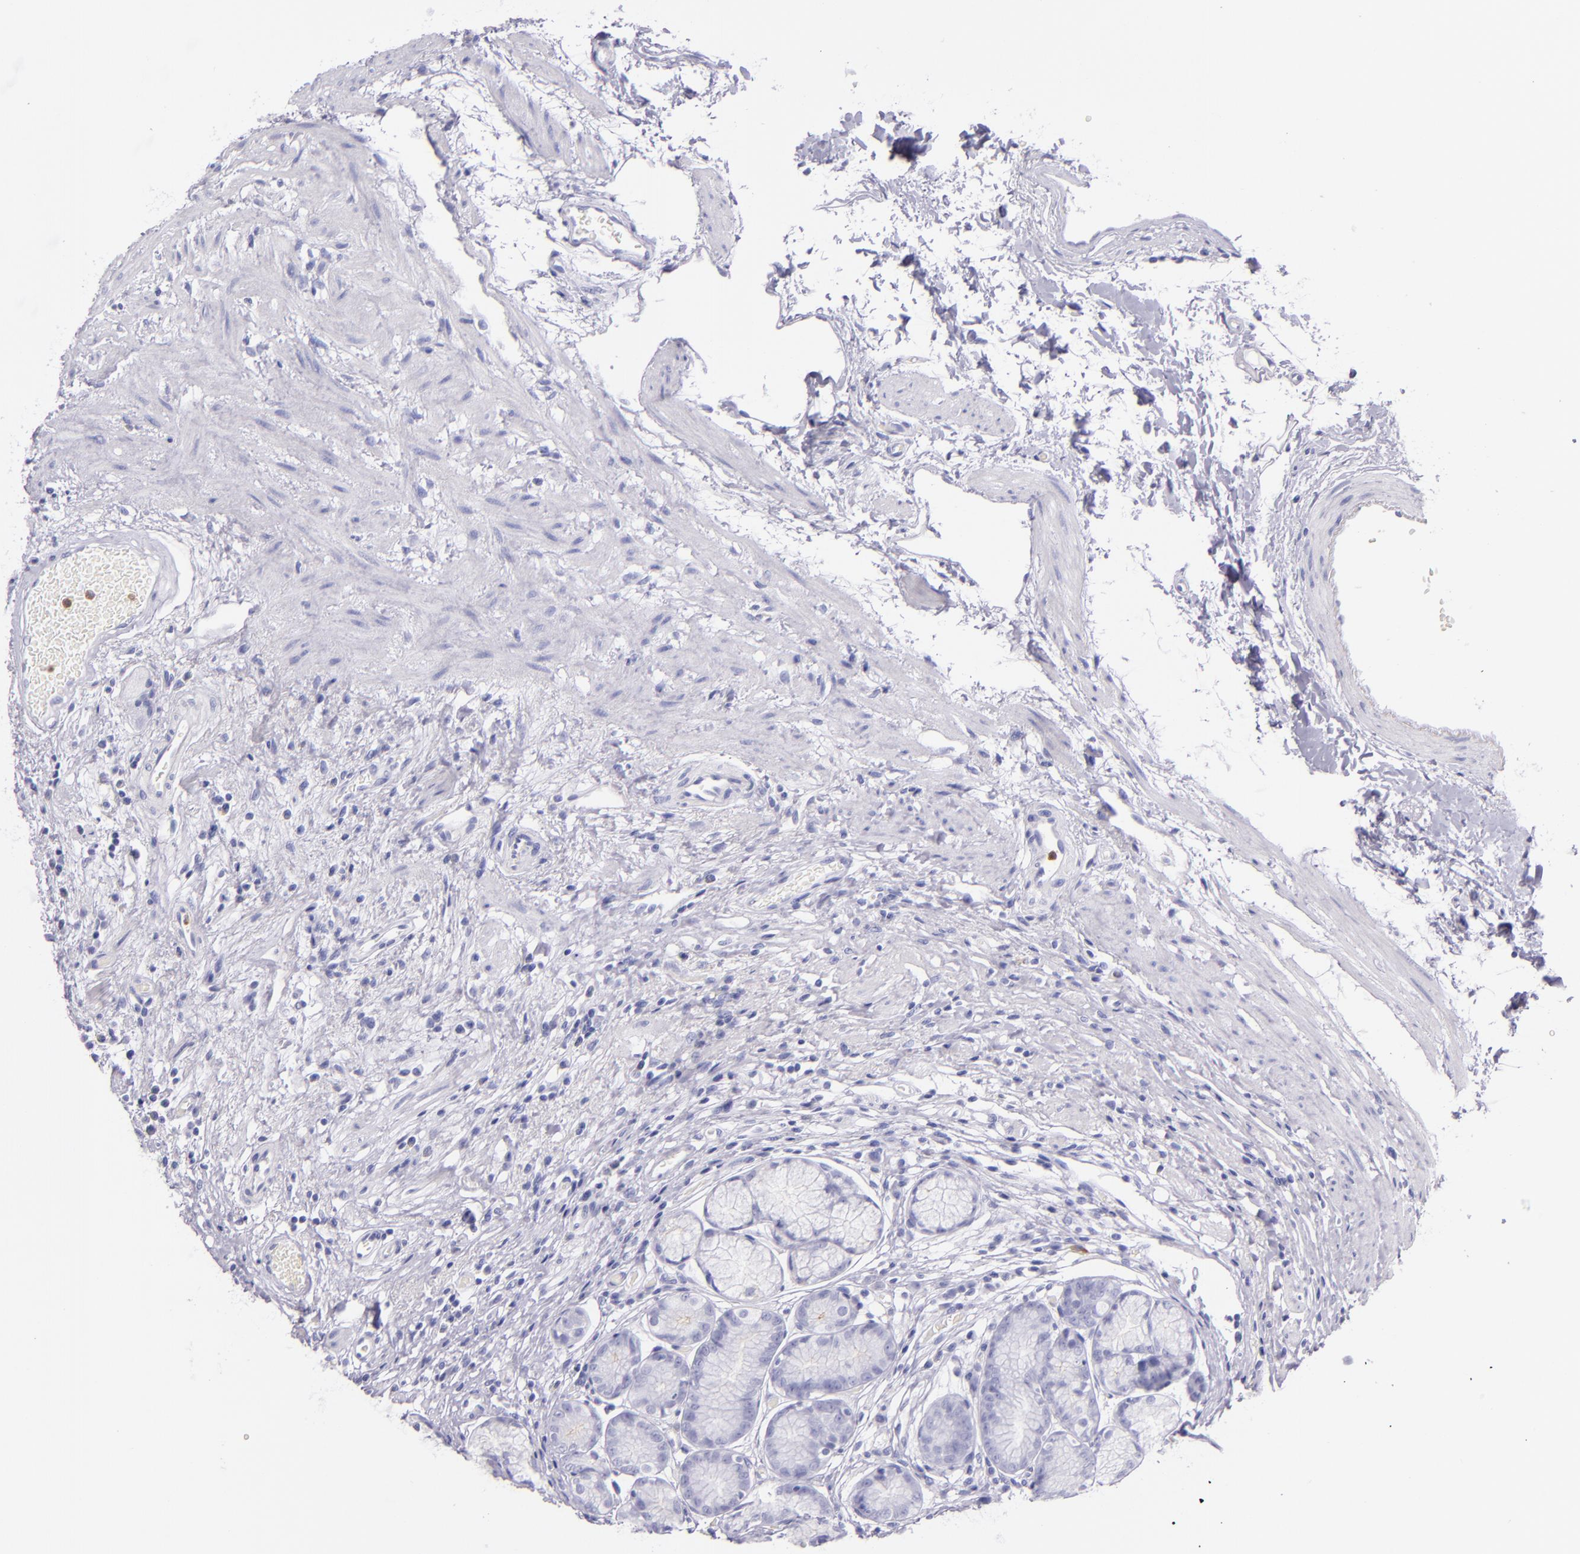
{"staining": {"intensity": "negative", "quantity": "none", "location": "none"}, "tissue": "stomach", "cell_type": "Glandular cells", "image_type": "normal", "snomed": [{"axis": "morphology", "description": "Normal tissue, NOS"}, {"axis": "morphology", "description": "Inflammation, NOS"}, {"axis": "topography", "description": "Stomach, lower"}], "caption": "IHC photomicrograph of unremarkable stomach: stomach stained with DAB (3,3'-diaminobenzidine) exhibits no significant protein expression in glandular cells.", "gene": "CEACAM1", "patient": {"sex": "male", "age": 59}}